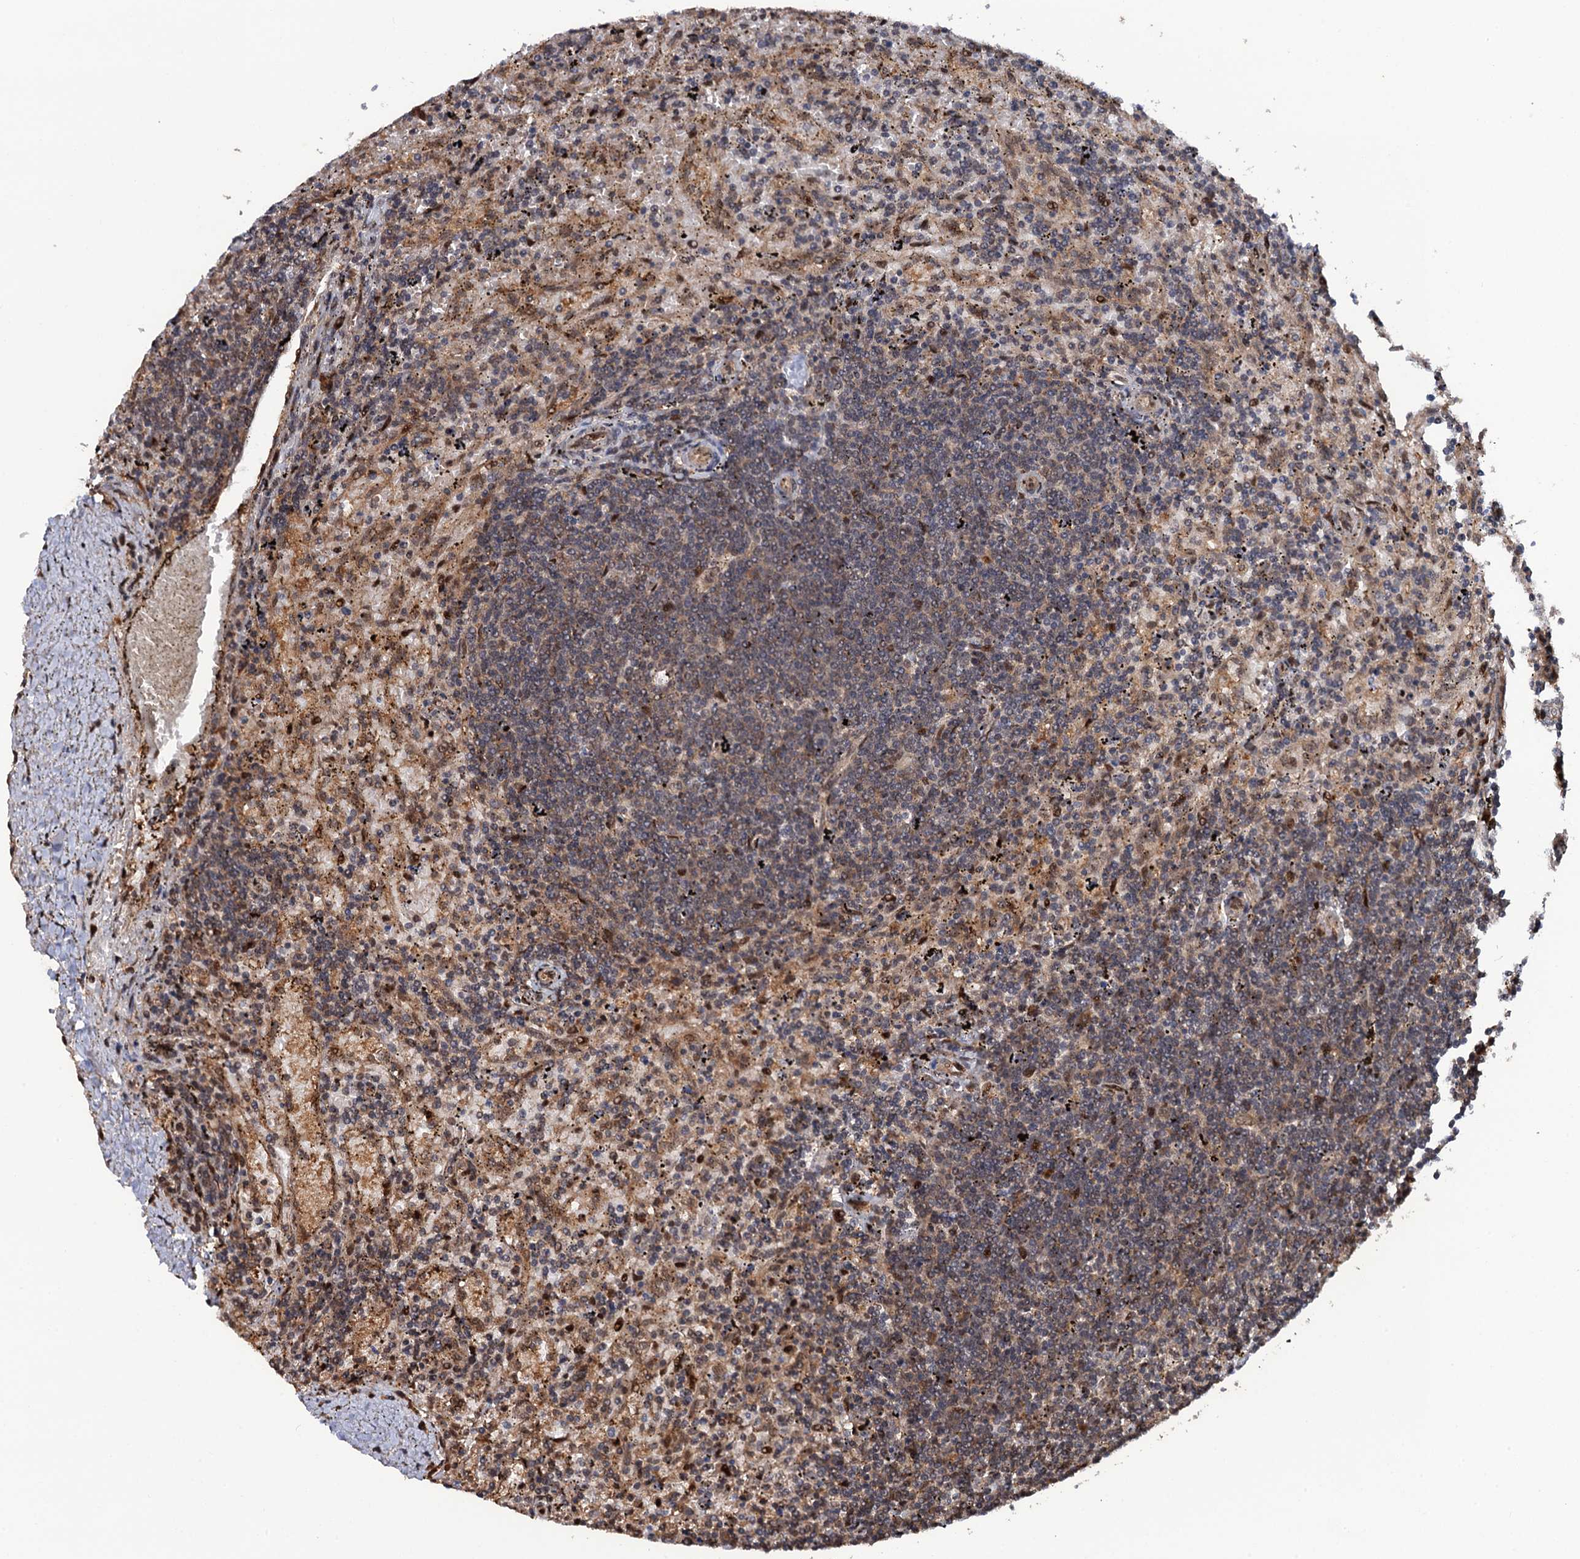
{"staining": {"intensity": "weak", "quantity": "25%-75%", "location": "cytoplasmic/membranous"}, "tissue": "lymphoma", "cell_type": "Tumor cells", "image_type": "cancer", "snomed": [{"axis": "morphology", "description": "Malignant lymphoma, non-Hodgkin's type, Low grade"}, {"axis": "topography", "description": "Spleen"}], "caption": "Immunohistochemical staining of lymphoma demonstrates low levels of weak cytoplasmic/membranous positivity in about 25%-75% of tumor cells.", "gene": "CDC23", "patient": {"sex": "male", "age": 76}}